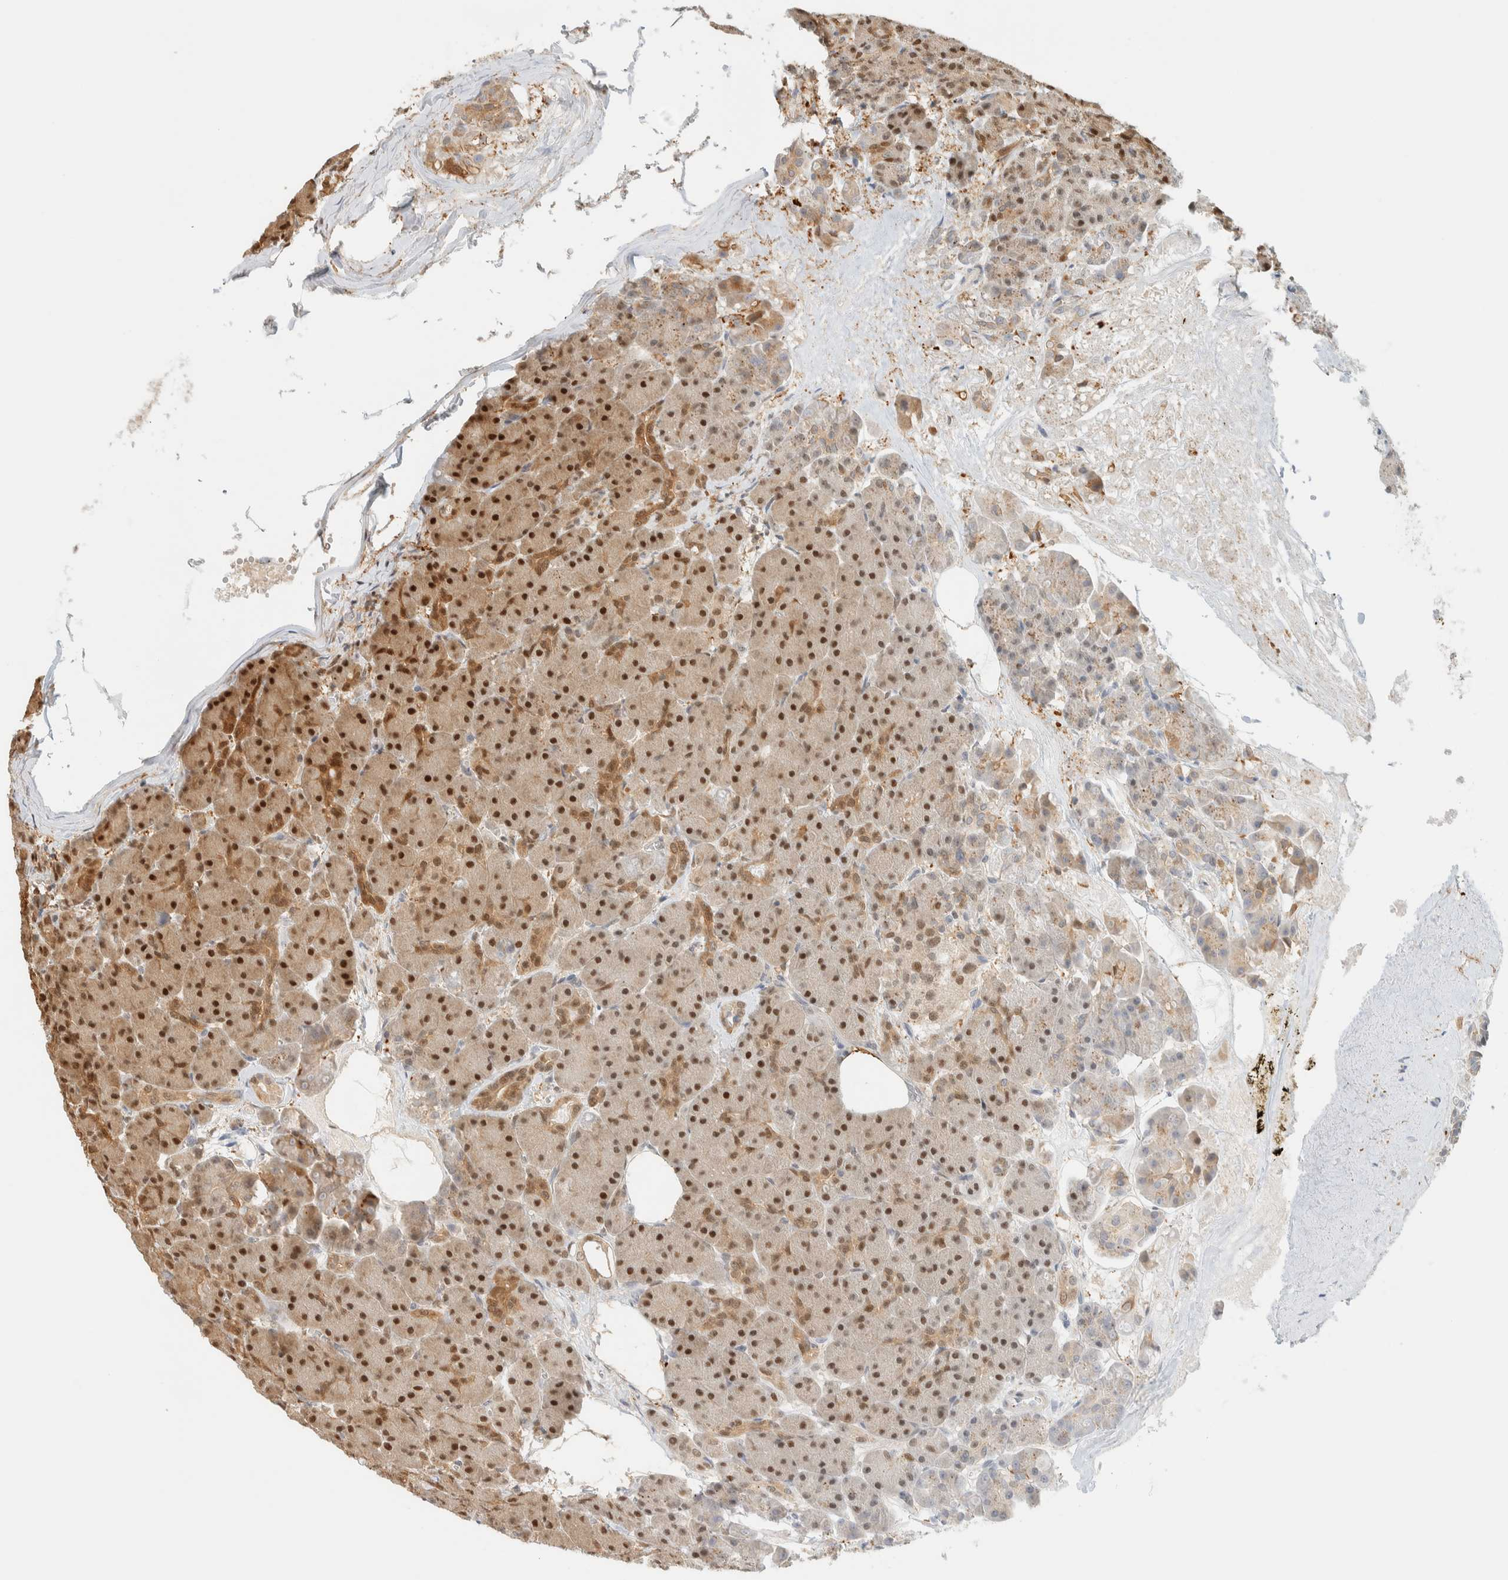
{"staining": {"intensity": "strong", "quantity": "25%-75%", "location": "cytoplasmic/membranous,nuclear"}, "tissue": "pancreas", "cell_type": "Exocrine glandular cells", "image_type": "normal", "snomed": [{"axis": "morphology", "description": "Normal tissue, NOS"}, {"axis": "topography", "description": "Pancreas"}], "caption": "Protein expression analysis of unremarkable pancreas reveals strong cytoplasmic/membranous,nuclear expression in about 25%-75% of exocrine glandular cells. (Brightfield microscopy of DAB IHC at high magnification).", "gene": "ZBTB37", "patient": {"sex": "male", "age": 63}}